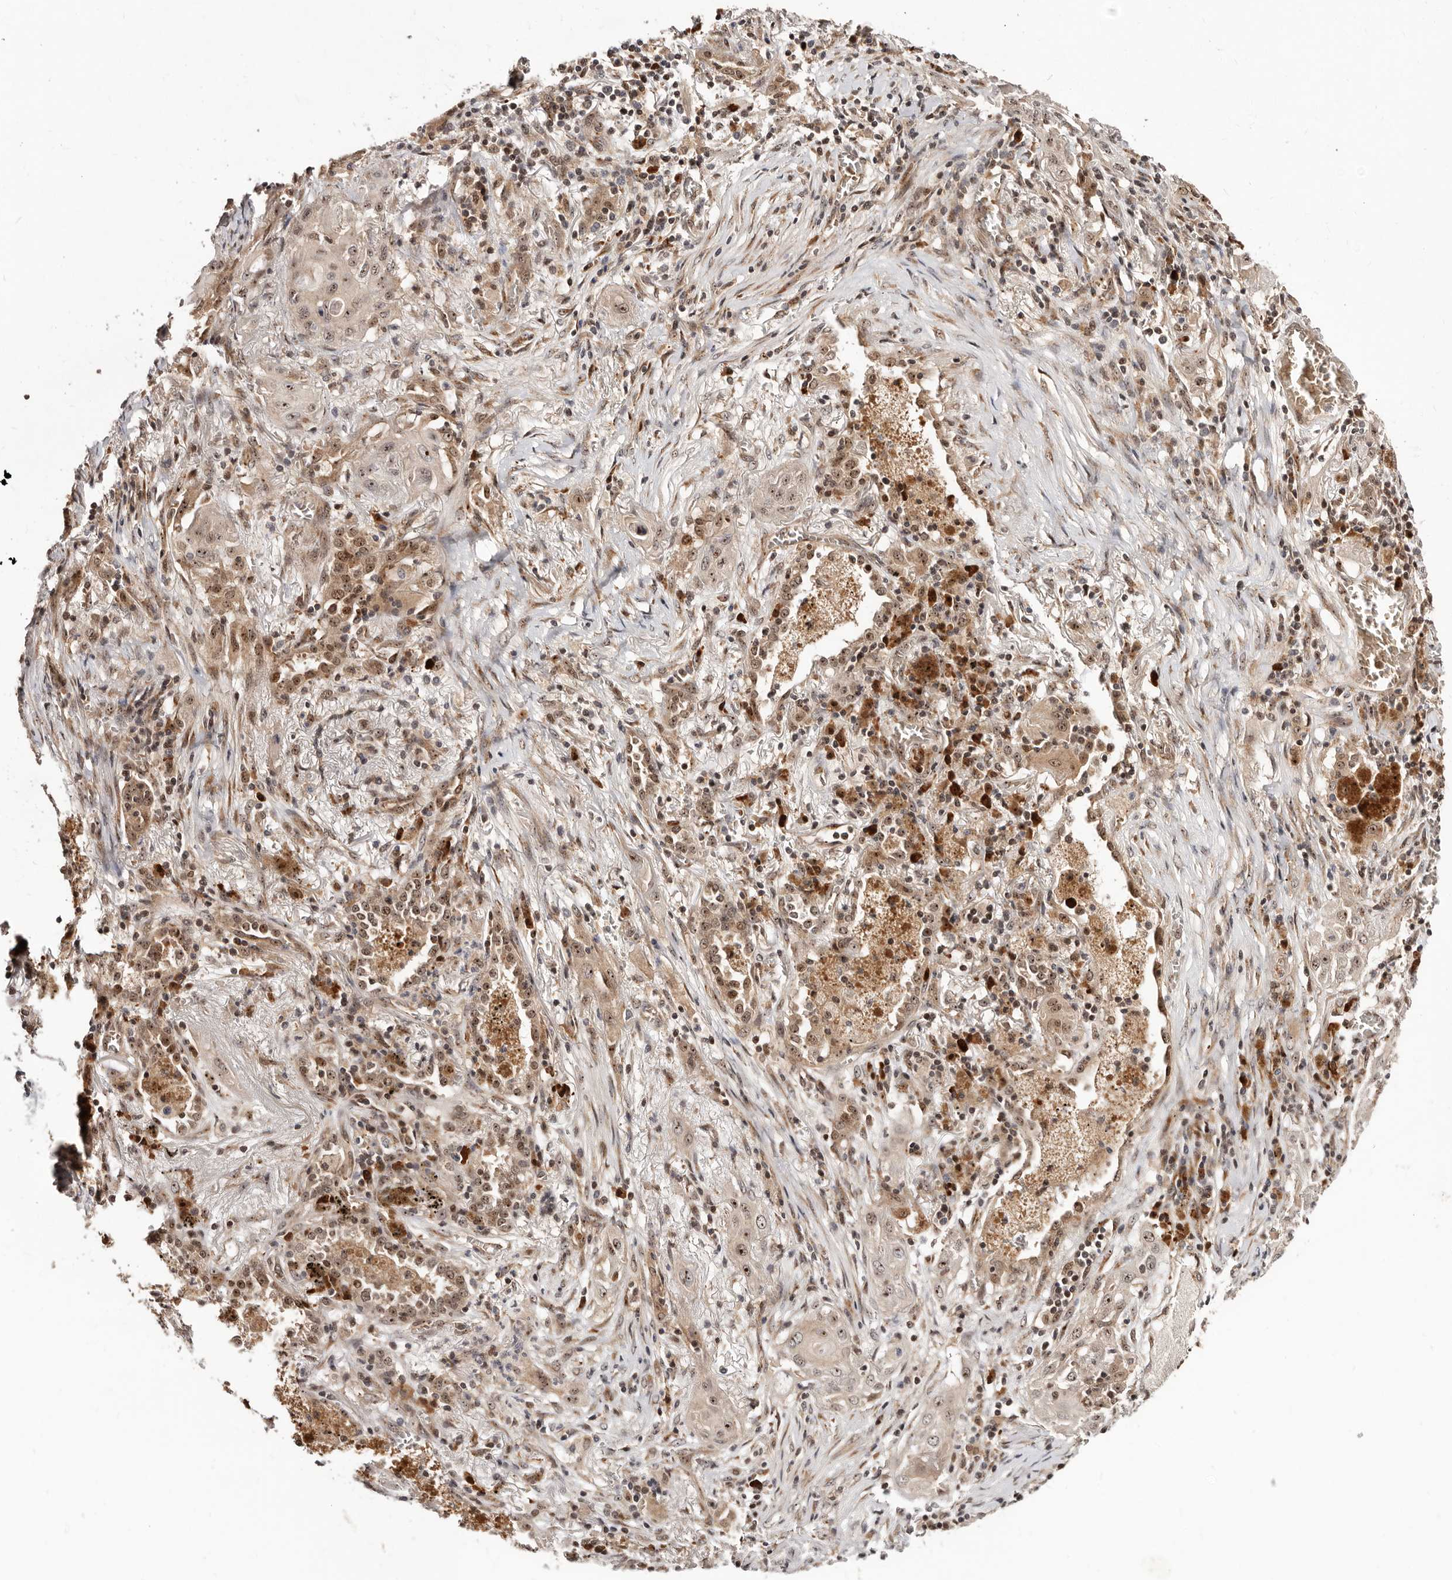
{"staining": {"intensity": "strong", "quantity": "25%-75%", "location": "cytoplasmic/membranous,nuclear"}, "tissue": "lung cancer", "cell_type": "Tumor cells", "image_type": "cancer", "snomed": [{"axis": "morphology", "description": "Squamous cell carcinoma, NOS"}, {"axis": "topography", "description": "Lung"}], "caption": "Protein analysis of lung cancer tissue demonstrates strong cytoplasmic/membranous and nuclear positivity in approximately 25%-75% of tumor cells.", "gene": "APOL6", "patient": {"sex": "female", "age": 47}}